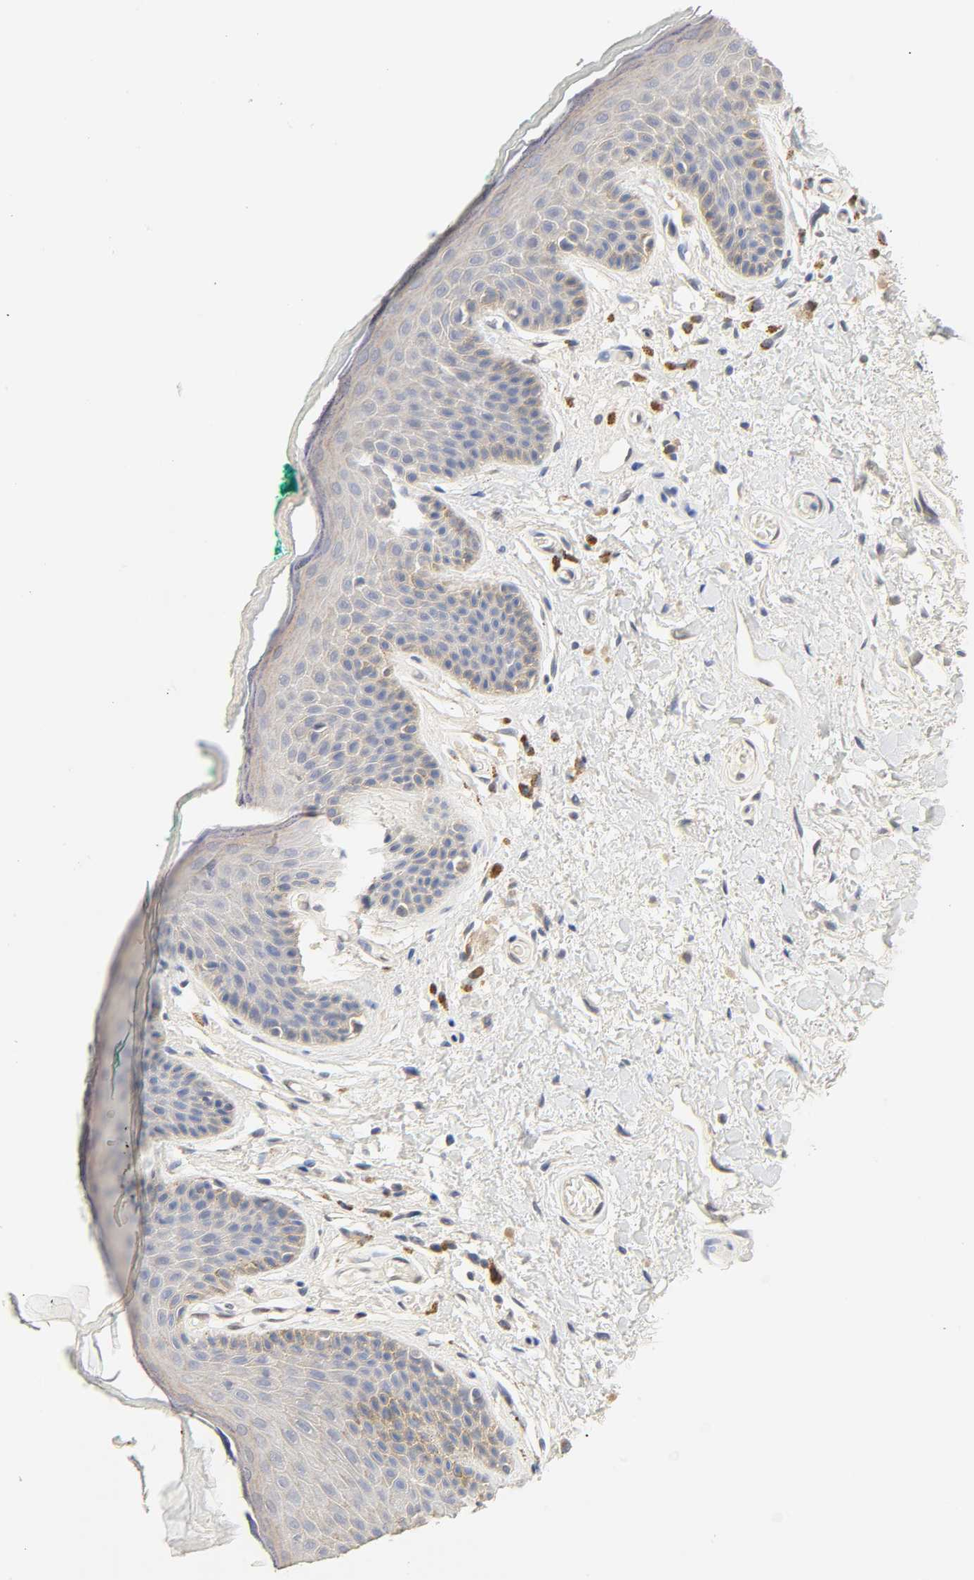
{"staining": {"intensity": "negative", "quantity": "none", "location": "none"}, "tissue": "skin", "cell_type": "Epidermal cells", "image_type": "normal", "snomed": [{"axis": "morphology", "description": "Normal tissue, NOS"}, {"axis": "topography", "description": "Anal"}], "caption": "Unremarkable skin was stained to show a protein in brown. There is no significant expression in epidermal cells. The staining is performed using DAB brown chromogen with nuclei counter-stained in using hematoxylin.", "gene": "BORCS8", "patient": {"sex": "male", "age": 74}}